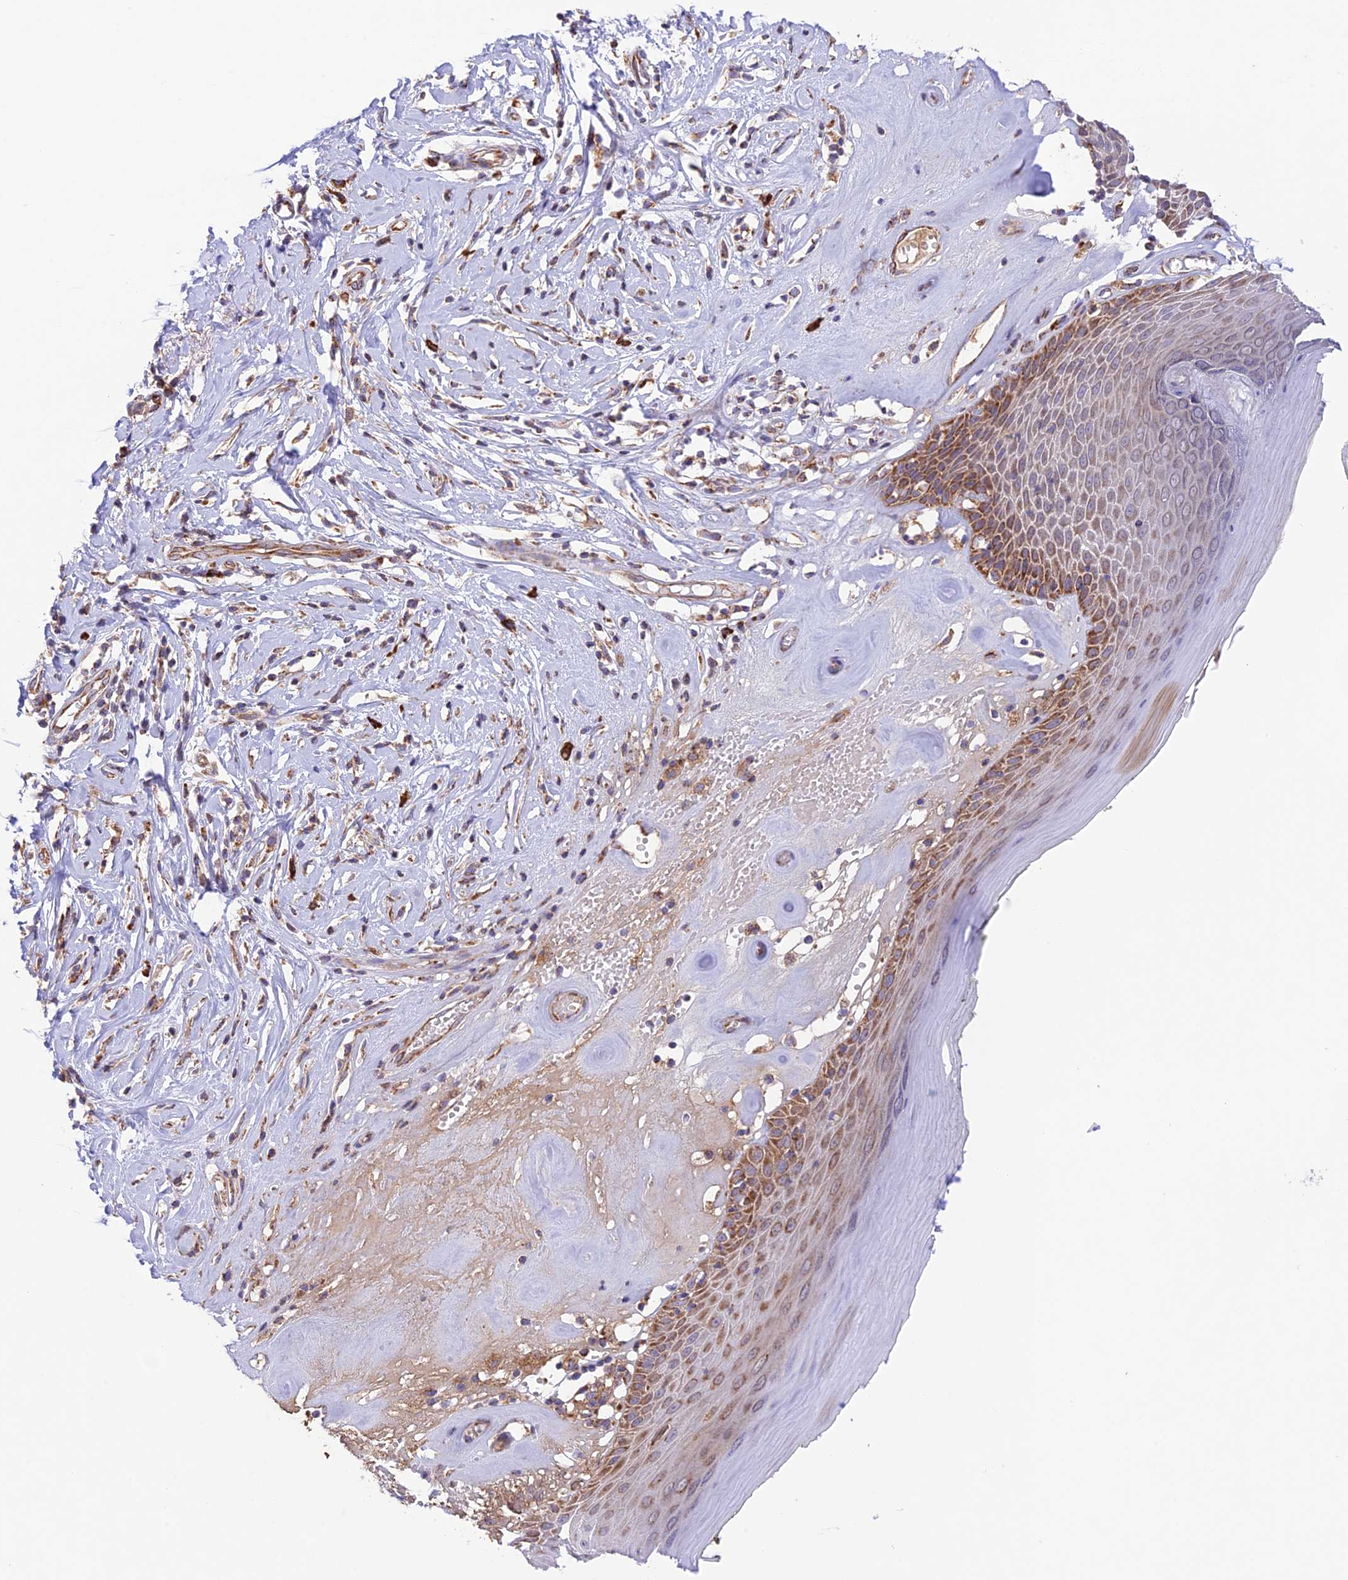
{"staining": {"intensity": "moderate", "quantity": ">75%", "location": "cytoplasmic/membranous"}, "tissue": "skin", "cell_type": "Epidermal cells", "image_type": "normal", "snomed": [{"axis": "morphology", "description": "Normal tissue, NOS"}, {"axis": "morphology", "description": "Inflammation, NOS"}, {"axis": "topography", "description": "Vulva"}], "caption": "Protein staining of normal skin shows moderate cytoplasmic/membranous staining in approximately >75% of epidermal cells. The staining was performed using DAB to visualize the protein expression in brown, while the nuclei were stained in blue with hematoxylin (Magnification: 20x).", "gene": "UAP1L1", "patient": {"sex": "female", "age": 84}}